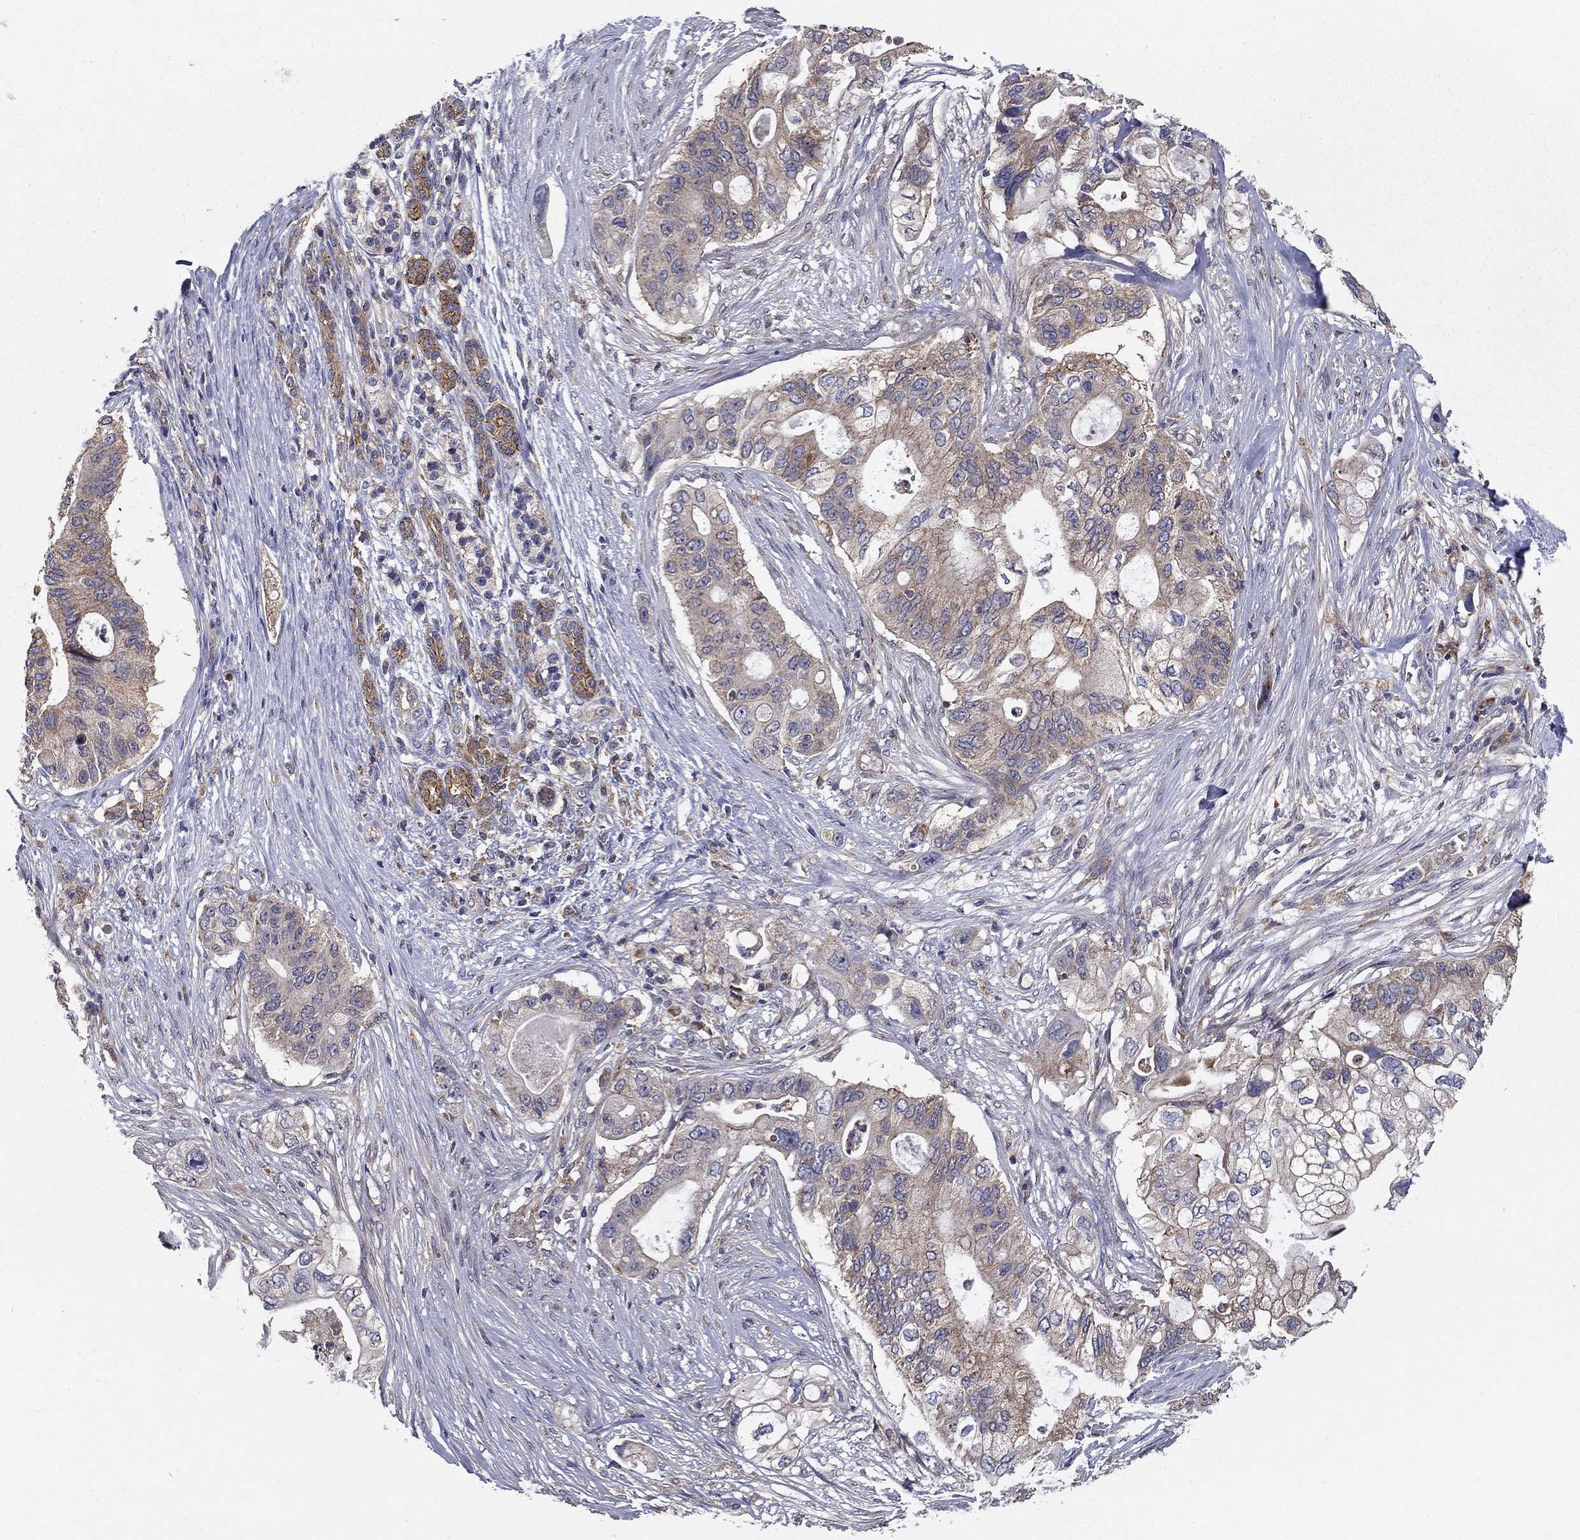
{"staining": {"intensity": "moderate", "quantity": "<25%", "location": "cytoplasmic/membranous"}, "tissue": "pancreatic cancer", "cell_type": "Tumor cells", "image_type": "cancer", "snomed": [{"axis": "morphology", "description": "Adenocarcinoma, NOS"}, {"axis": "topography", "description": "Pancreas"}], "caption": "Pancreatic cancer stained with a protein marker reveals moderate staining in tumor cells.", "gene": "ALDH4A1", "patient": {"sex": "female", "age": 72}}